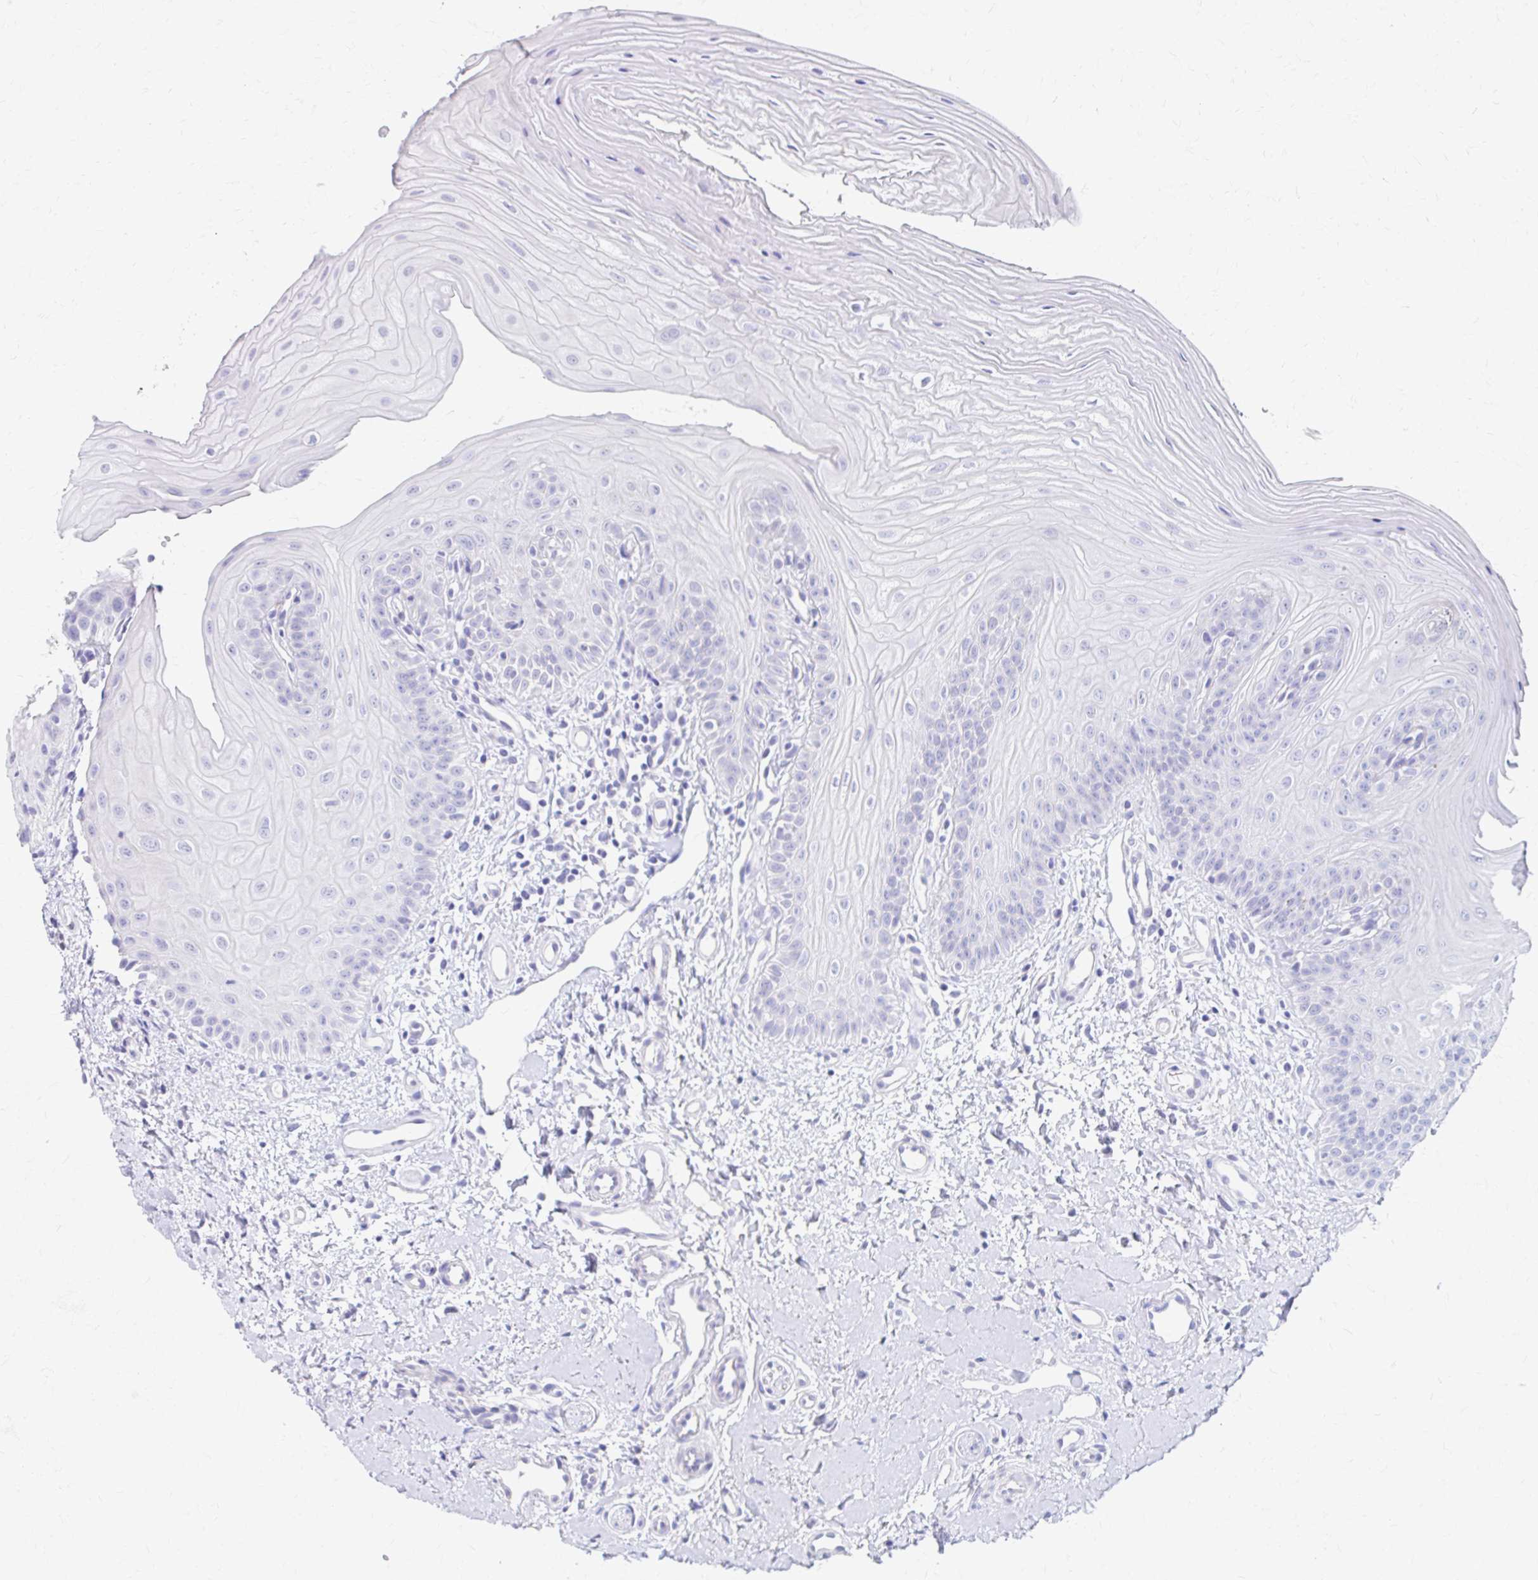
{"staining": {"intensity": "negative", "quantity": "none", "location": "none"}, "tissue": "oral mucosa", "cell_type": "Squamous epithelial cells", "image_type": "normal", "snomed": [{"axis": "morphology", "description": "Normal tissue, NOS"}, {"axis": "topography", "description": "Oral tissue"}], "caption": "High magnification brightfield microscopy of normal oral mucosa stained with DAB (brown) and counterstained with hematoxylin (blue): squamous epithelial cells show no significant positivity. (DAB (3,3'-diaminobenzidine) immunohistochemistry visualized using brightfield microscopy, high magnification).", "gene": "AZGP1", "patient": {"sex": "female", "age": 73}}